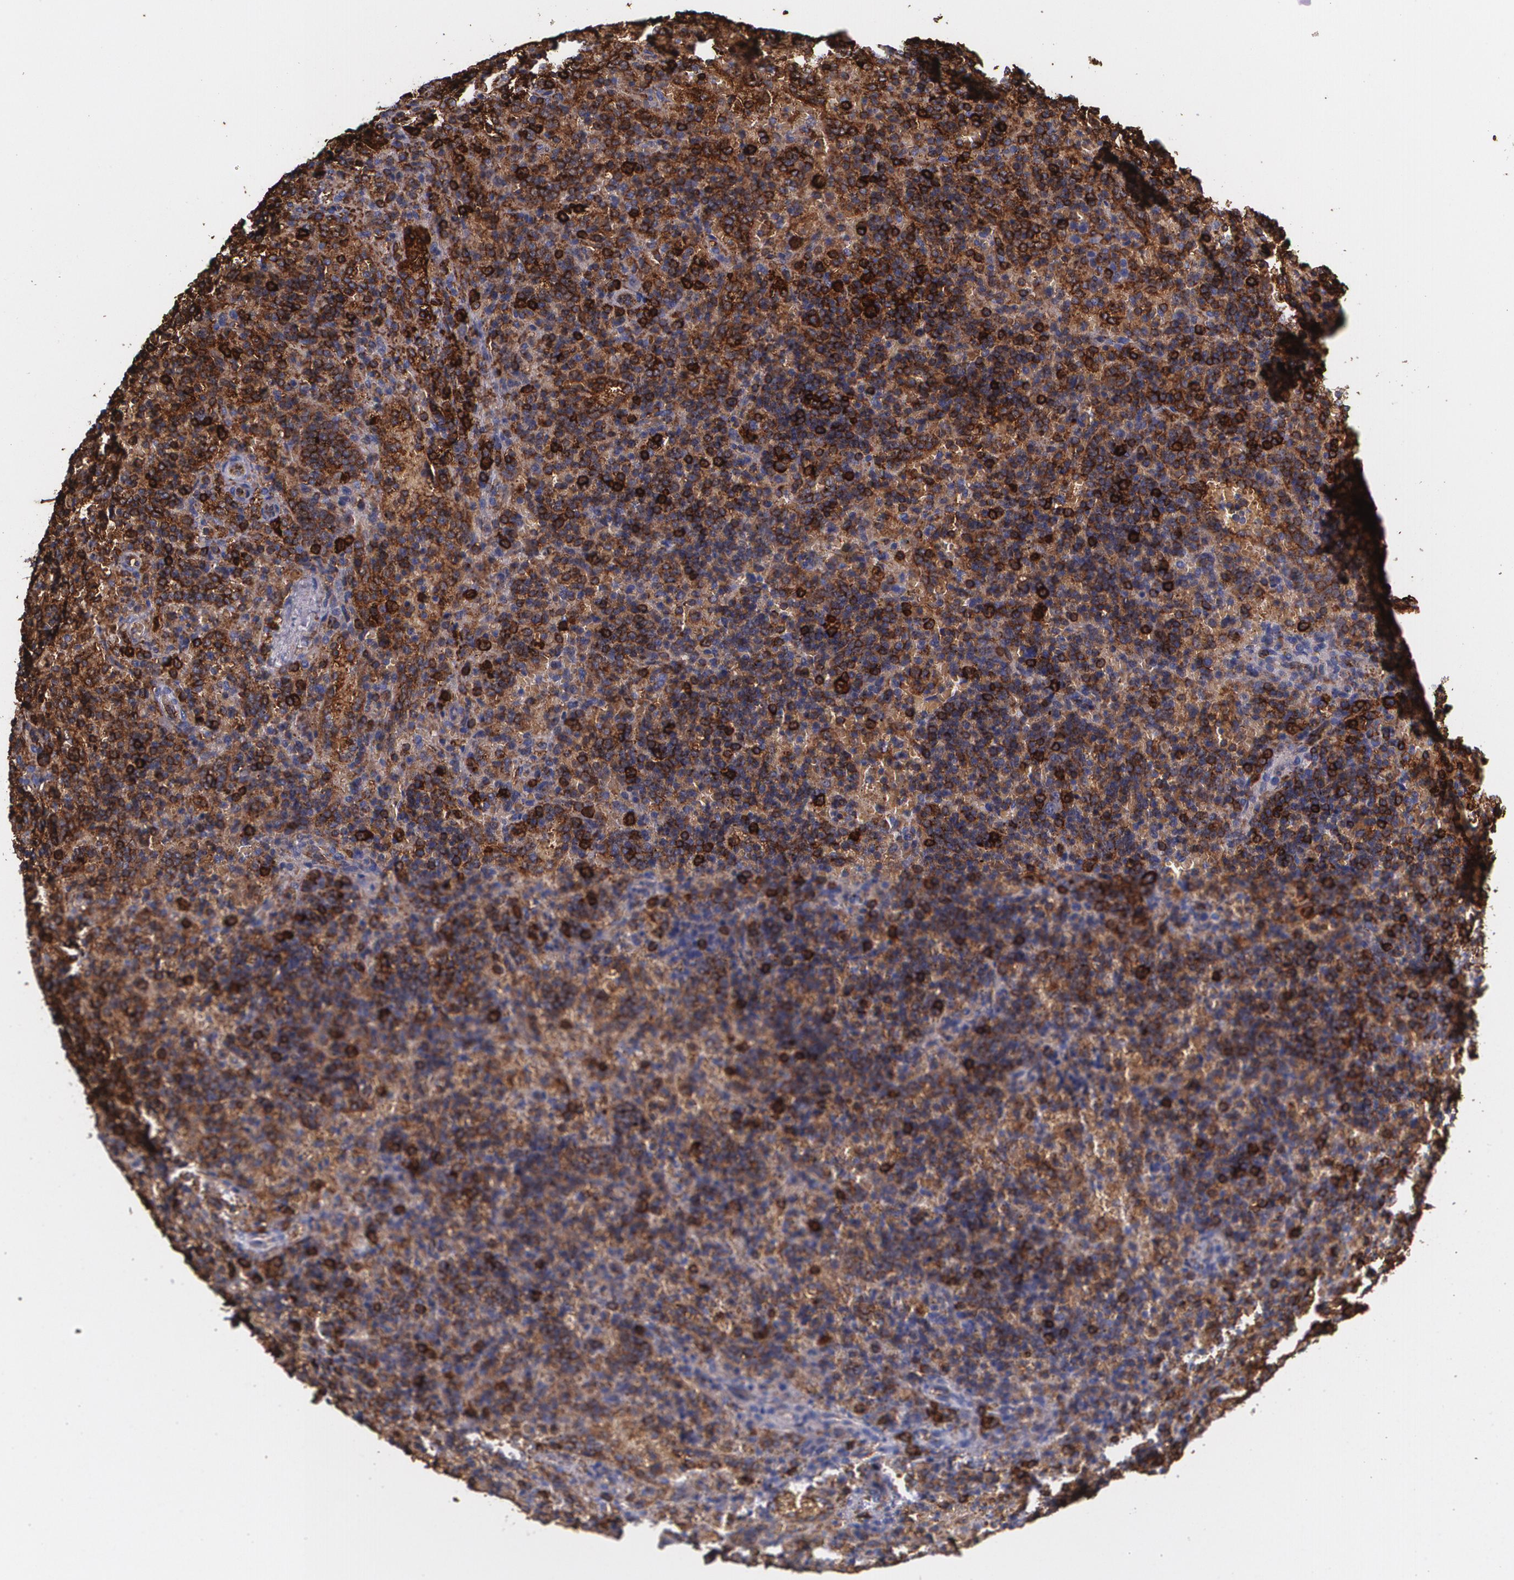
{"staining": {"intensity": "strong", "quantity": "25%-75%", "location": "cytoplasmic/membranous"}, "tissue": "lymphoma", "cell_type": "Tumor cells", "image_type": "cancer", "snomed": [{"axis": "morphology", "description": "Malignant lymphoma, non-Hodgkin's type, Low grade"}, {"axis": "topography", "description": "Spleen"}], "caption": "Human low-grade malignant lymphoma, non-Hodgkin's type stained with a protein marker exhibits strong staining in tumor cells.", "gene": "HLA-DRA", "patient": {"sex": "male", "age": 67}}